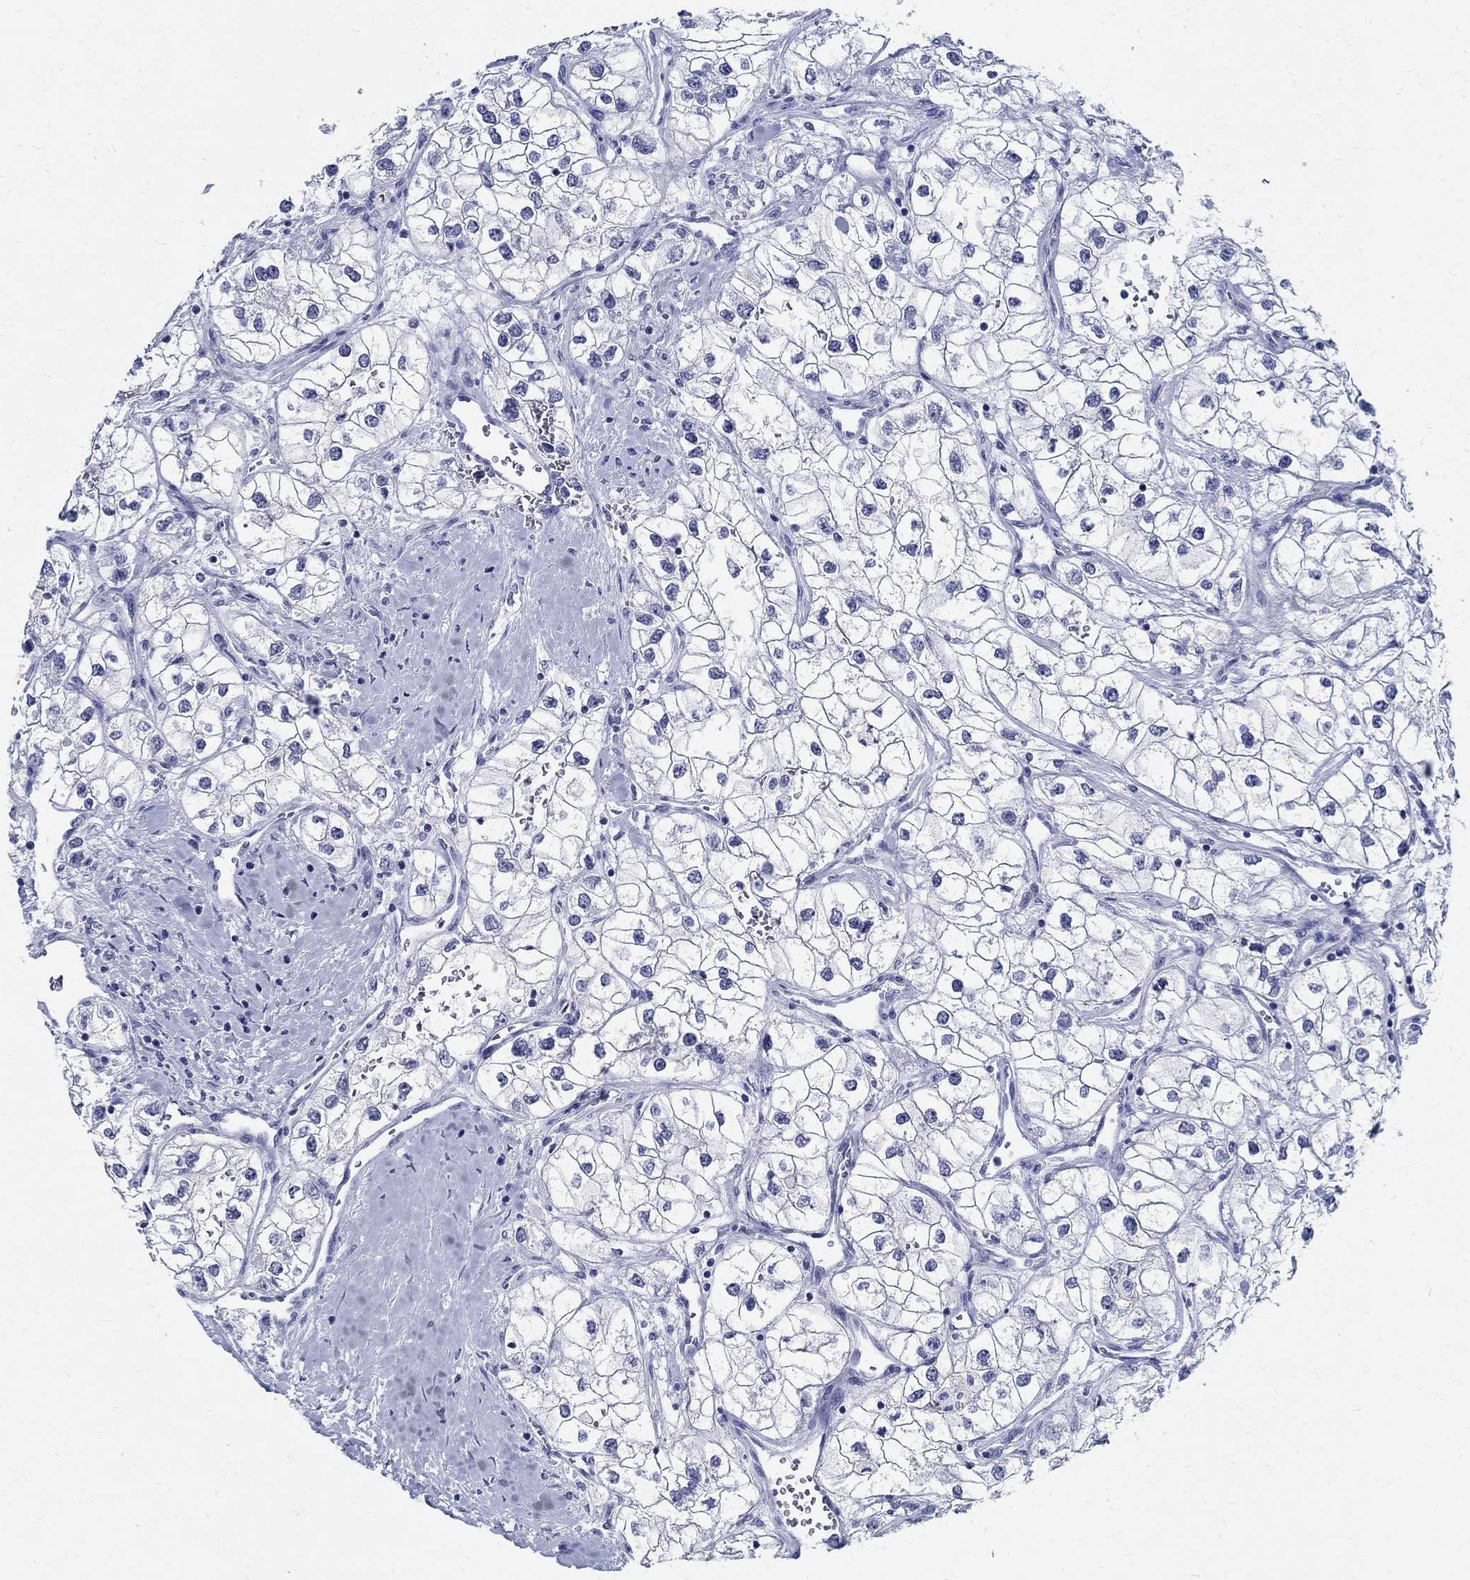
{"staining": {"intensity": "negative", "quantity": "none", "location": "none"}, "tissue": "renal cancer", "cell_type": "Tumor cells", "image_type": "cancer", "snomed": [{"axis": "morphology", "description": "Adenocarcinoma, NOS"}, {"axis": "topography", "description": "Kidney"}], "caption": "Renal adenocarcinoma was stained to show a protein in brown. There is no significant staining in tumor cells. The staining is performed using DAB (3,3'-diaminobenzidine) brown chromogen with nuclei counter-stained in using hematoxylin.", "gene": "BSPRY", "patient": {"sex": "male", "age": 59}}